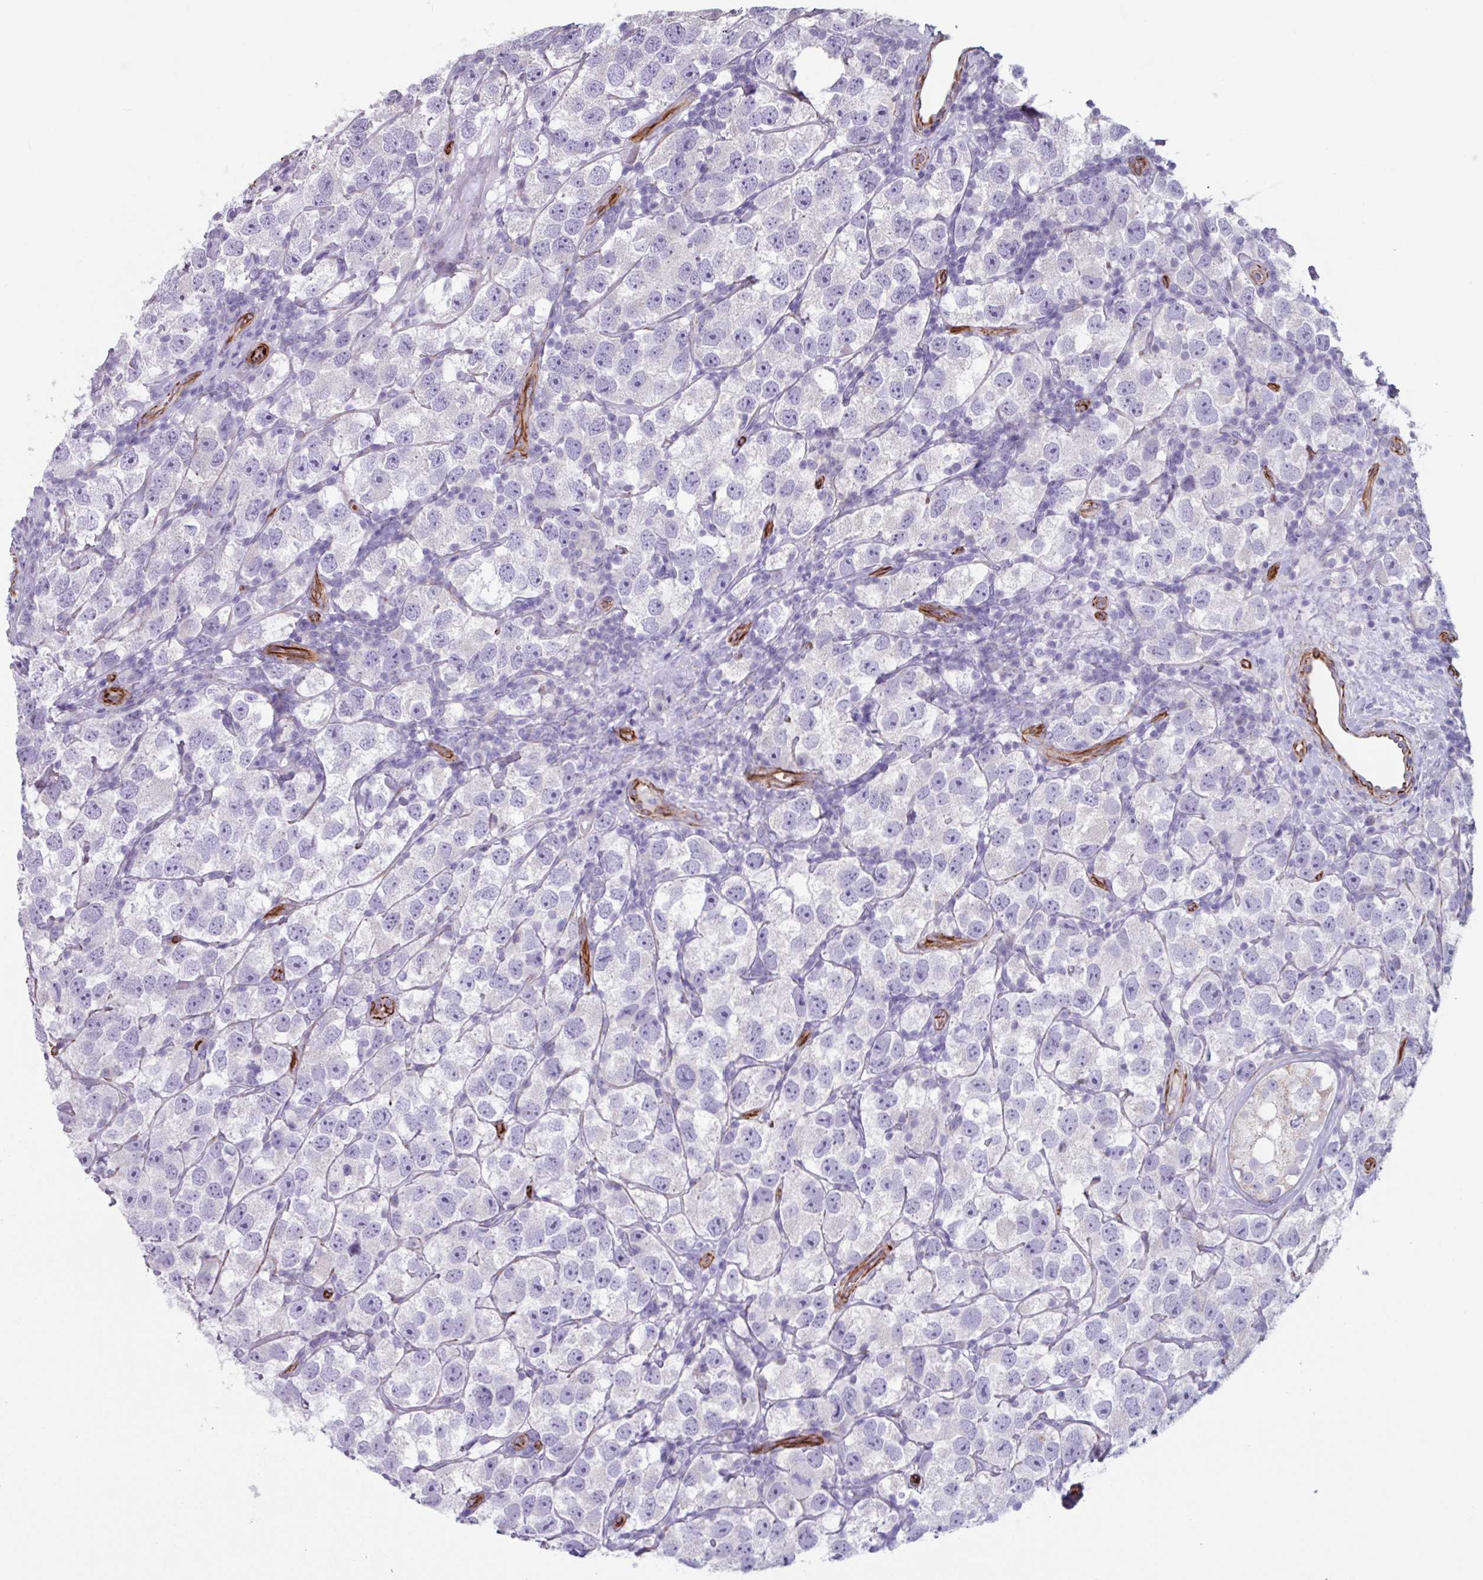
{"staining": {"intensity": "negative", "quantity": "none", "location": "none"}, "tissue": "testis cancer", "cell_type": "Tumor cells", "image_type": "cancer", "snomed": [{"axis": "morphology", "description": "Seminoma, NOS"}, {"axis": "topography", "description": "Testis"}], "caption": "DAB immunohistochemical staining of testis seminoma reveals no significant expression in tumor cells.", "gene": "BTD", "patient": {"sex": "male", "age": 26}}